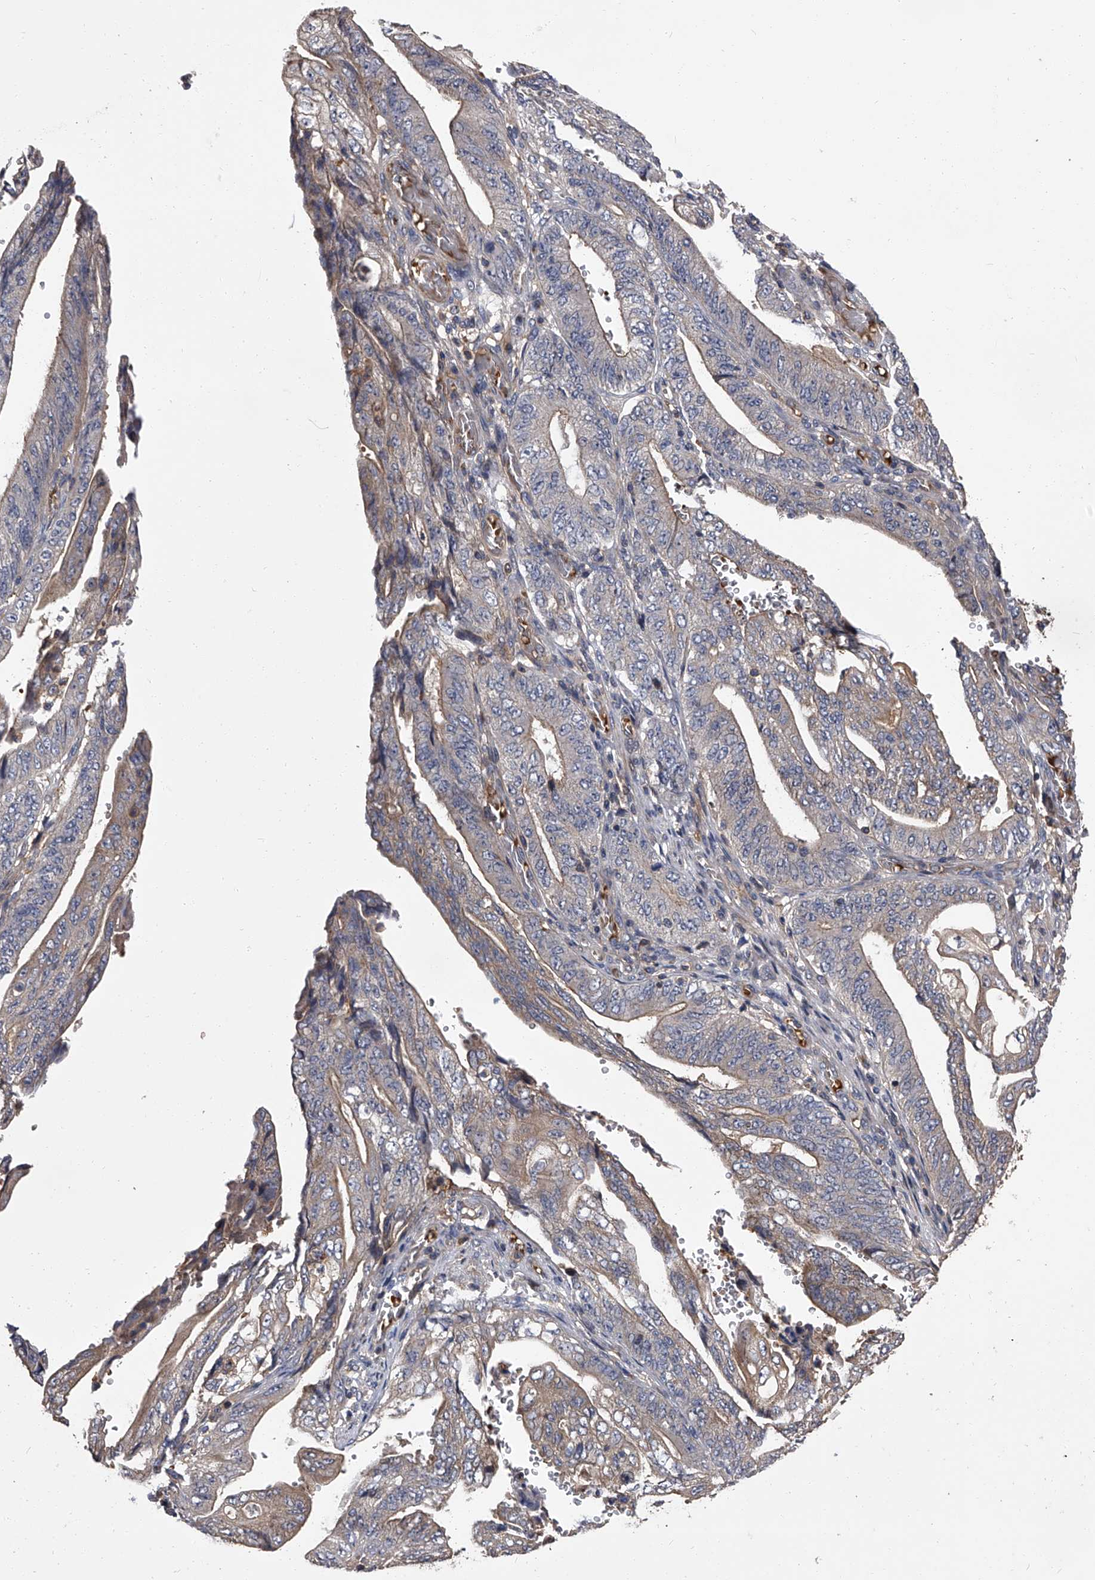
{"staining": {"intensity": "weak", "quantity": "<25%", "location": "cytoplasmic/membranous"}, "tissue": "stomach cancer", "cell_type": "Tumor cells", "image_type": "cancer", "snomed": [{"axis": "morphology", "description": "Adenocarcinoma, NOS"}, {"axis": "topography", "description": "Stomach"}], "caption": "Protein analysis of stomach cancer (adenocarcinoma) exhibits no significant staining in tumor cells.", "gene": "STK36", "patient": {"sex": "female", "age": 73}}